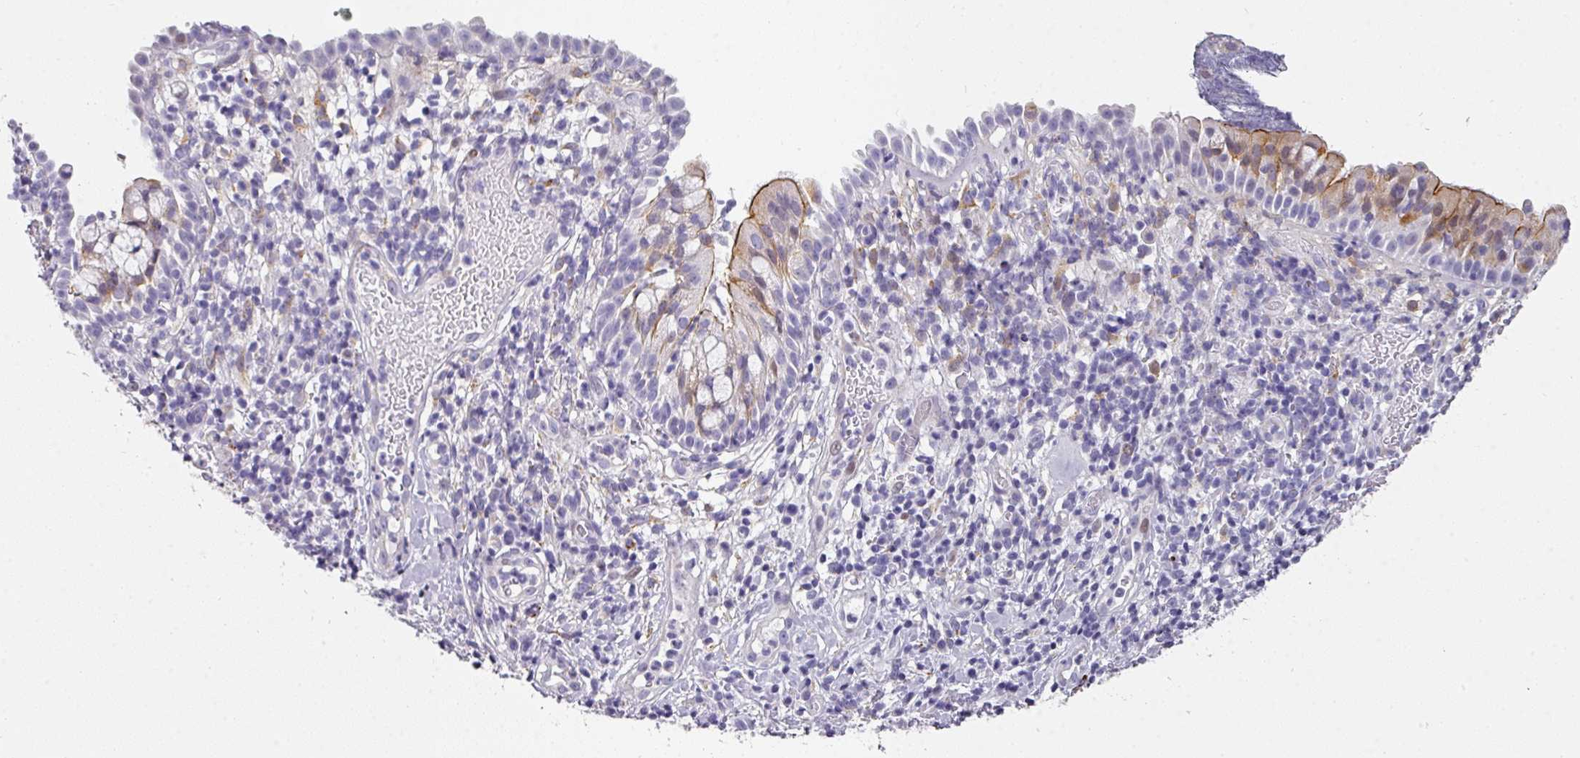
{"staining": {"intensity": "moderate", "quantity": "<25%", "location": "cytoplasmic/membranous"}, "tissue": "nasopharynx", "cell_type": "Respiratory epithelial cells", "image_type": "normal", "snomed": [{"axis": "morphology", "description": "Normal tissue, NOS"}, {"axis": "topography", "description": "Nasopharynx"}], "caption": "Immunohistochemical staining of normal nasopharynx shows moderate cytoplasmic/membranous protein staining in about <25% of respiratory epithelial cells. (DAB (3,3'-diaminobenzidine) = brown stain, brightfield microscopy at high magnification).", "gene": "ANKRD29", "patient": {"sex": "male", "age": 65}}